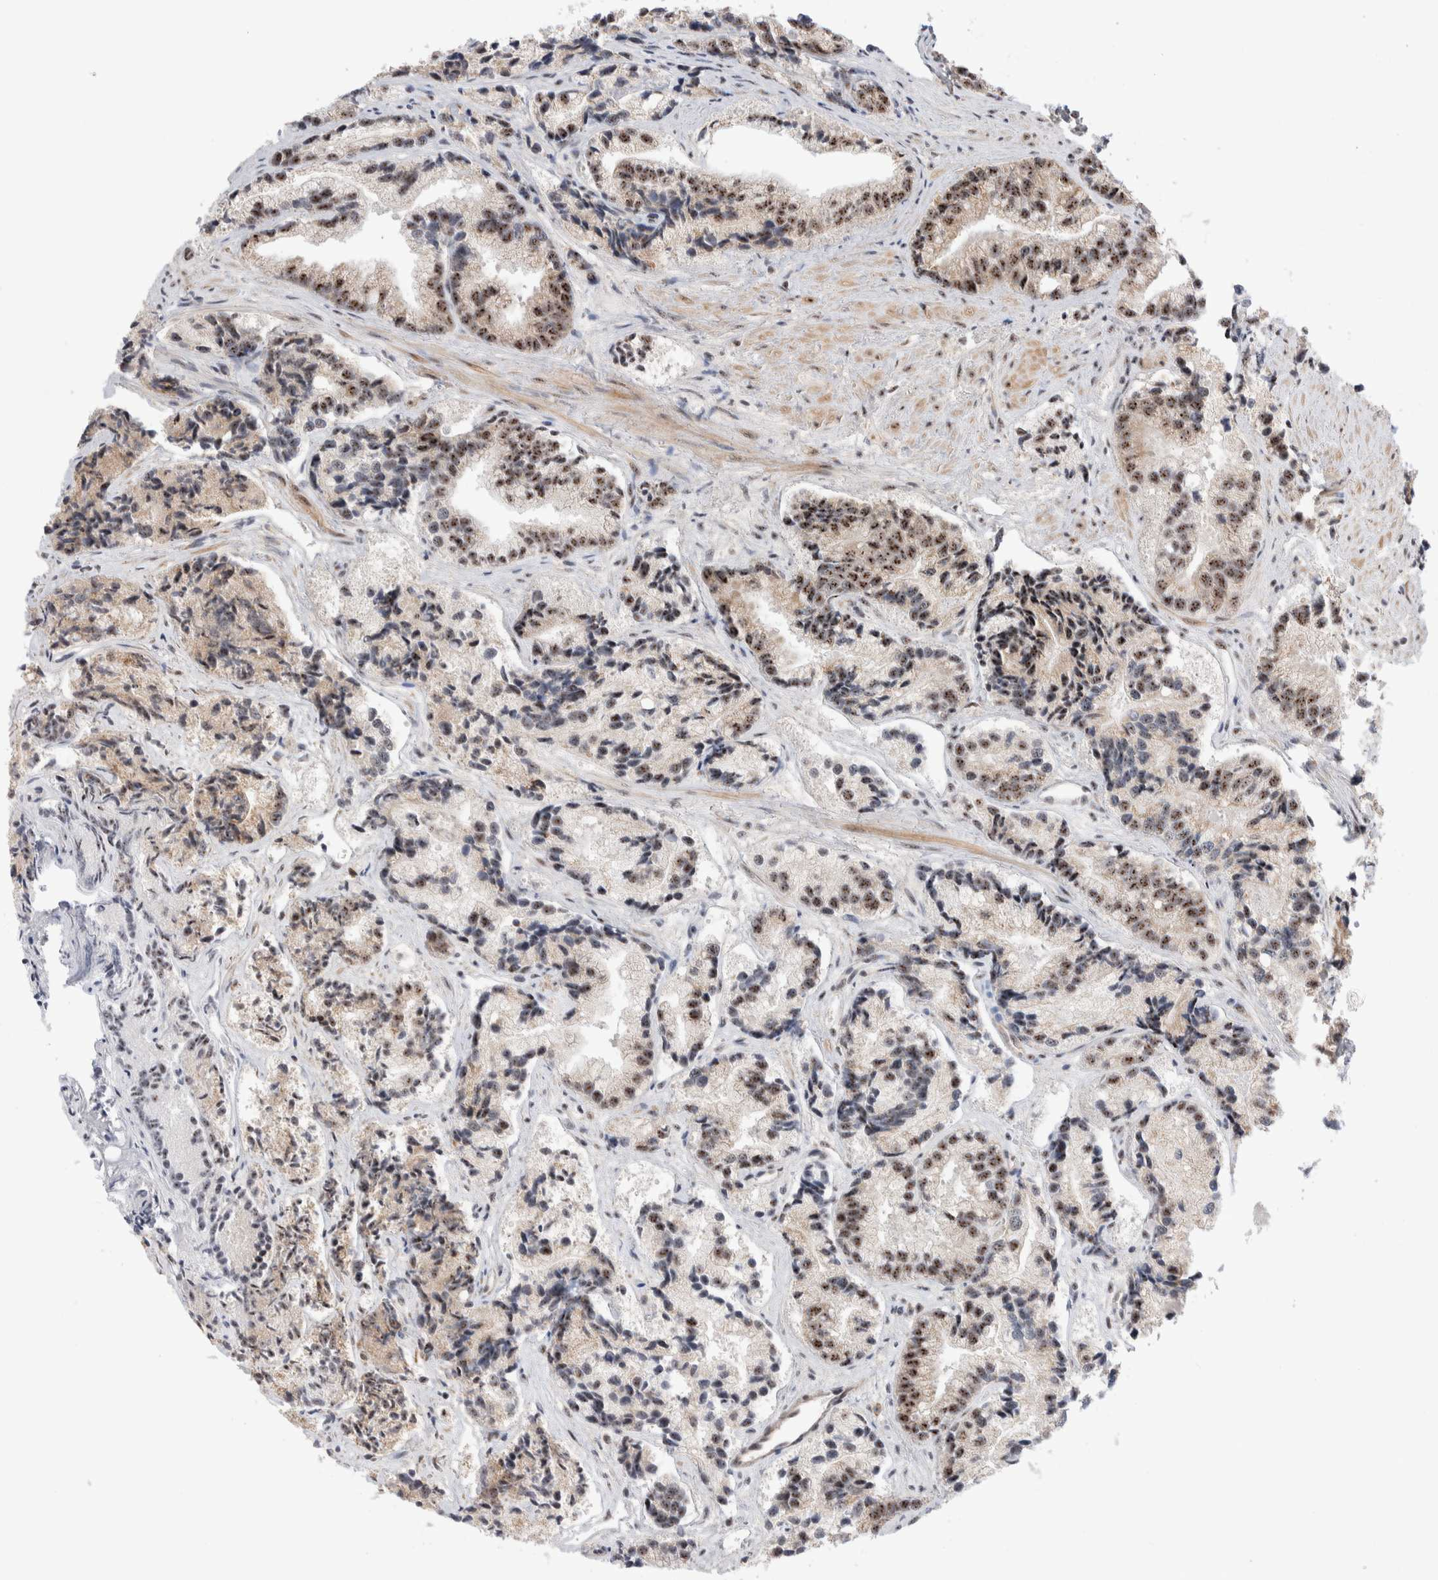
{"staining": {"intensity": "moderate", "quantity": "25%-75%", "location": "nuclear"}, "tissue": "prostate cancer", "cell_type": "Tumor cells", "image_type": "cancer", "snomed": [{"axis": "morphology", "description": "Adenocarcinoma, Low grade"}, {"axis": "topography", "description": "Prostate"}], "caption": "Immunohistochemistry staining of adenocarcinoma (low-grade) (prostate), which displays medium levels of moderate nuclear expression in approximately 25%-75% of tumor cells indicating moderate nuclear protein positivity. The staining was performed using DAB (3,3'-diaminobenzidine) (brown) for protein detection and nuclei were counterstained in hematoxylin (blue).", "gene": "ZNF695", "patient": {"sex": "male", "age": 89}}